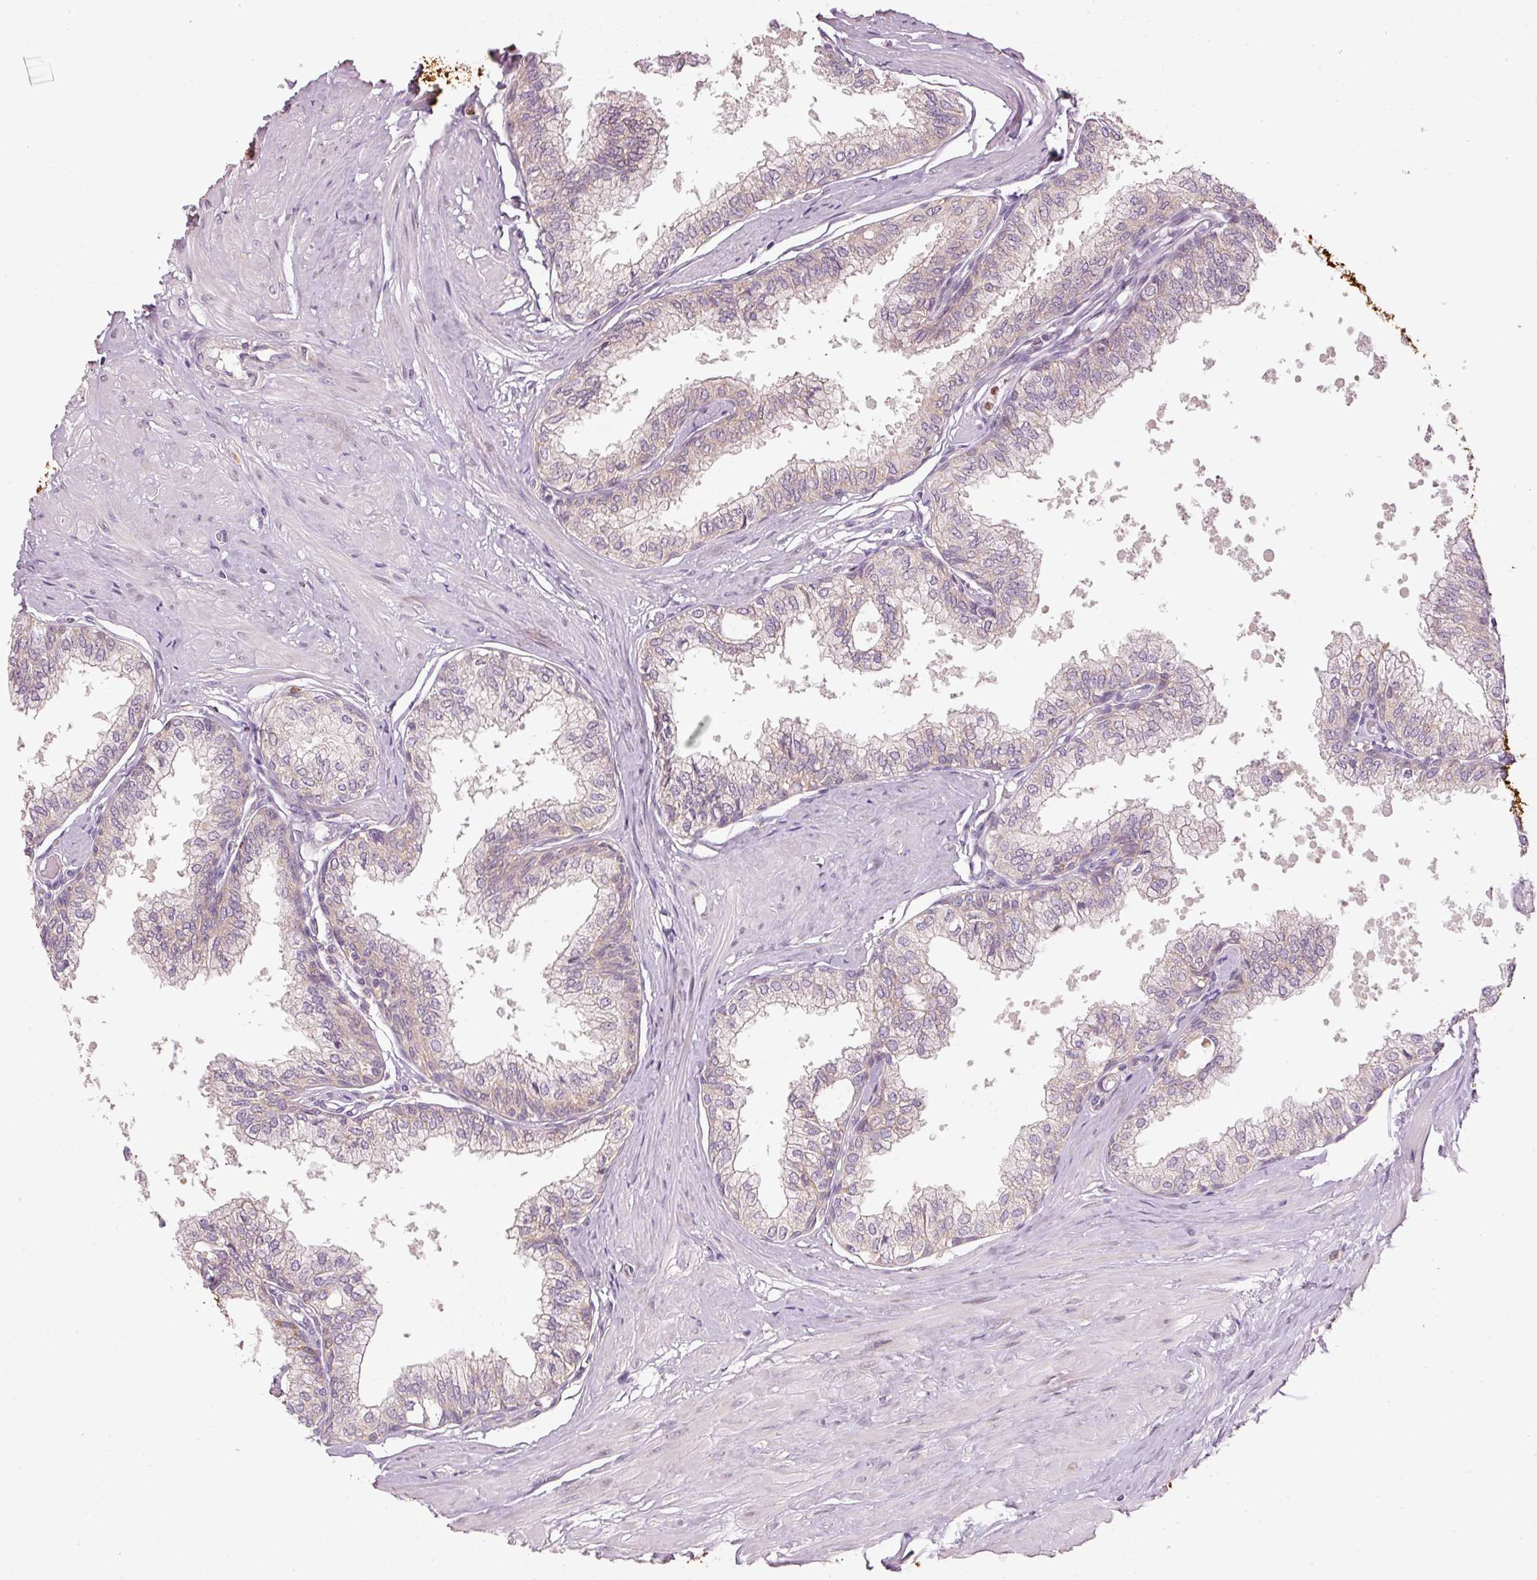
{"staining": {"intensity": "strong", "quantity": "25%-75%", "location": "cytoplasmic/membranous"}, "tissue": "seminal vesicle", "cell_type": "Glandular cells", "image_type": "normal", "snomed": [{"axis": "morphology", "description": "Normal tissue, NOS"}, {"axis": "topography", "description": "Prostate"}, {"axis": "topography", "description": "Seminal veicle"}], "caption": "Immunohistochemical staining of unremarkable human seminal vesicle exhibits high levels of strong cytoplasmic/membranous positivity in about 25%-75% of glandular cells.", "gene": "MTHFD1L", "patient": {"sex": "male", "age": 60}}